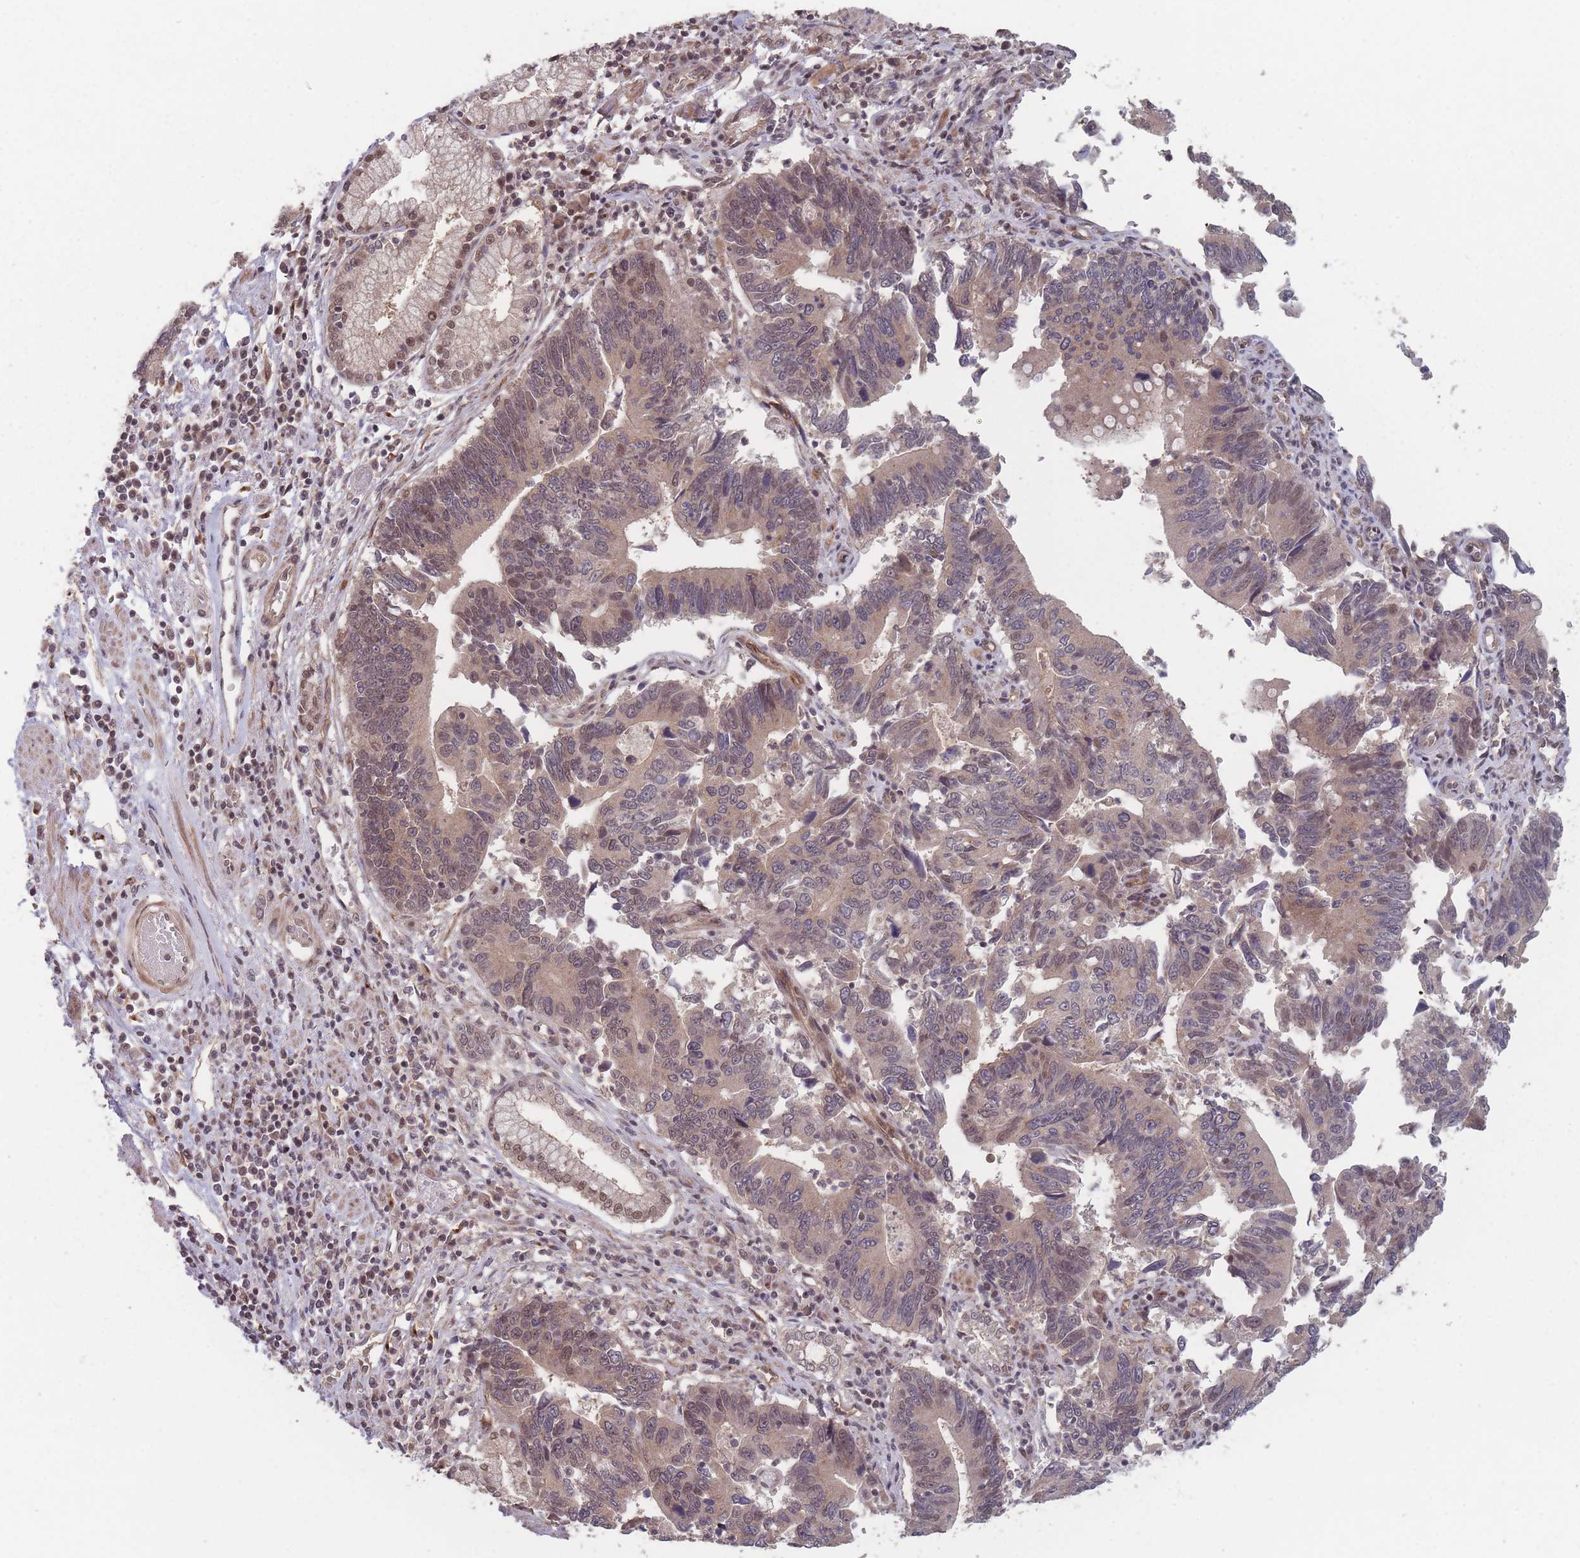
{"staining": {"intensity": "moderate", "quantity": ">75%", "location": "cytoplasmic/membranous,nuclear"}, "tissue": "stomach cancer", "cell_type": "Tumor cells", "image_type": "cancer", "snomed": [{"axis": "morphology", "description": "Adenocarcinoma, NOS"}, {"axis": "topography", "description": "Stomach"}], "caption": "About >75% of tumor cells in human stomach cancer show moderate cytoplasmic/membranous and nuclear protein expression as visualized by brown immunohistochemical staining.", "gene": "CNTRL", "patient": {"sex": "male", "age": 59}}